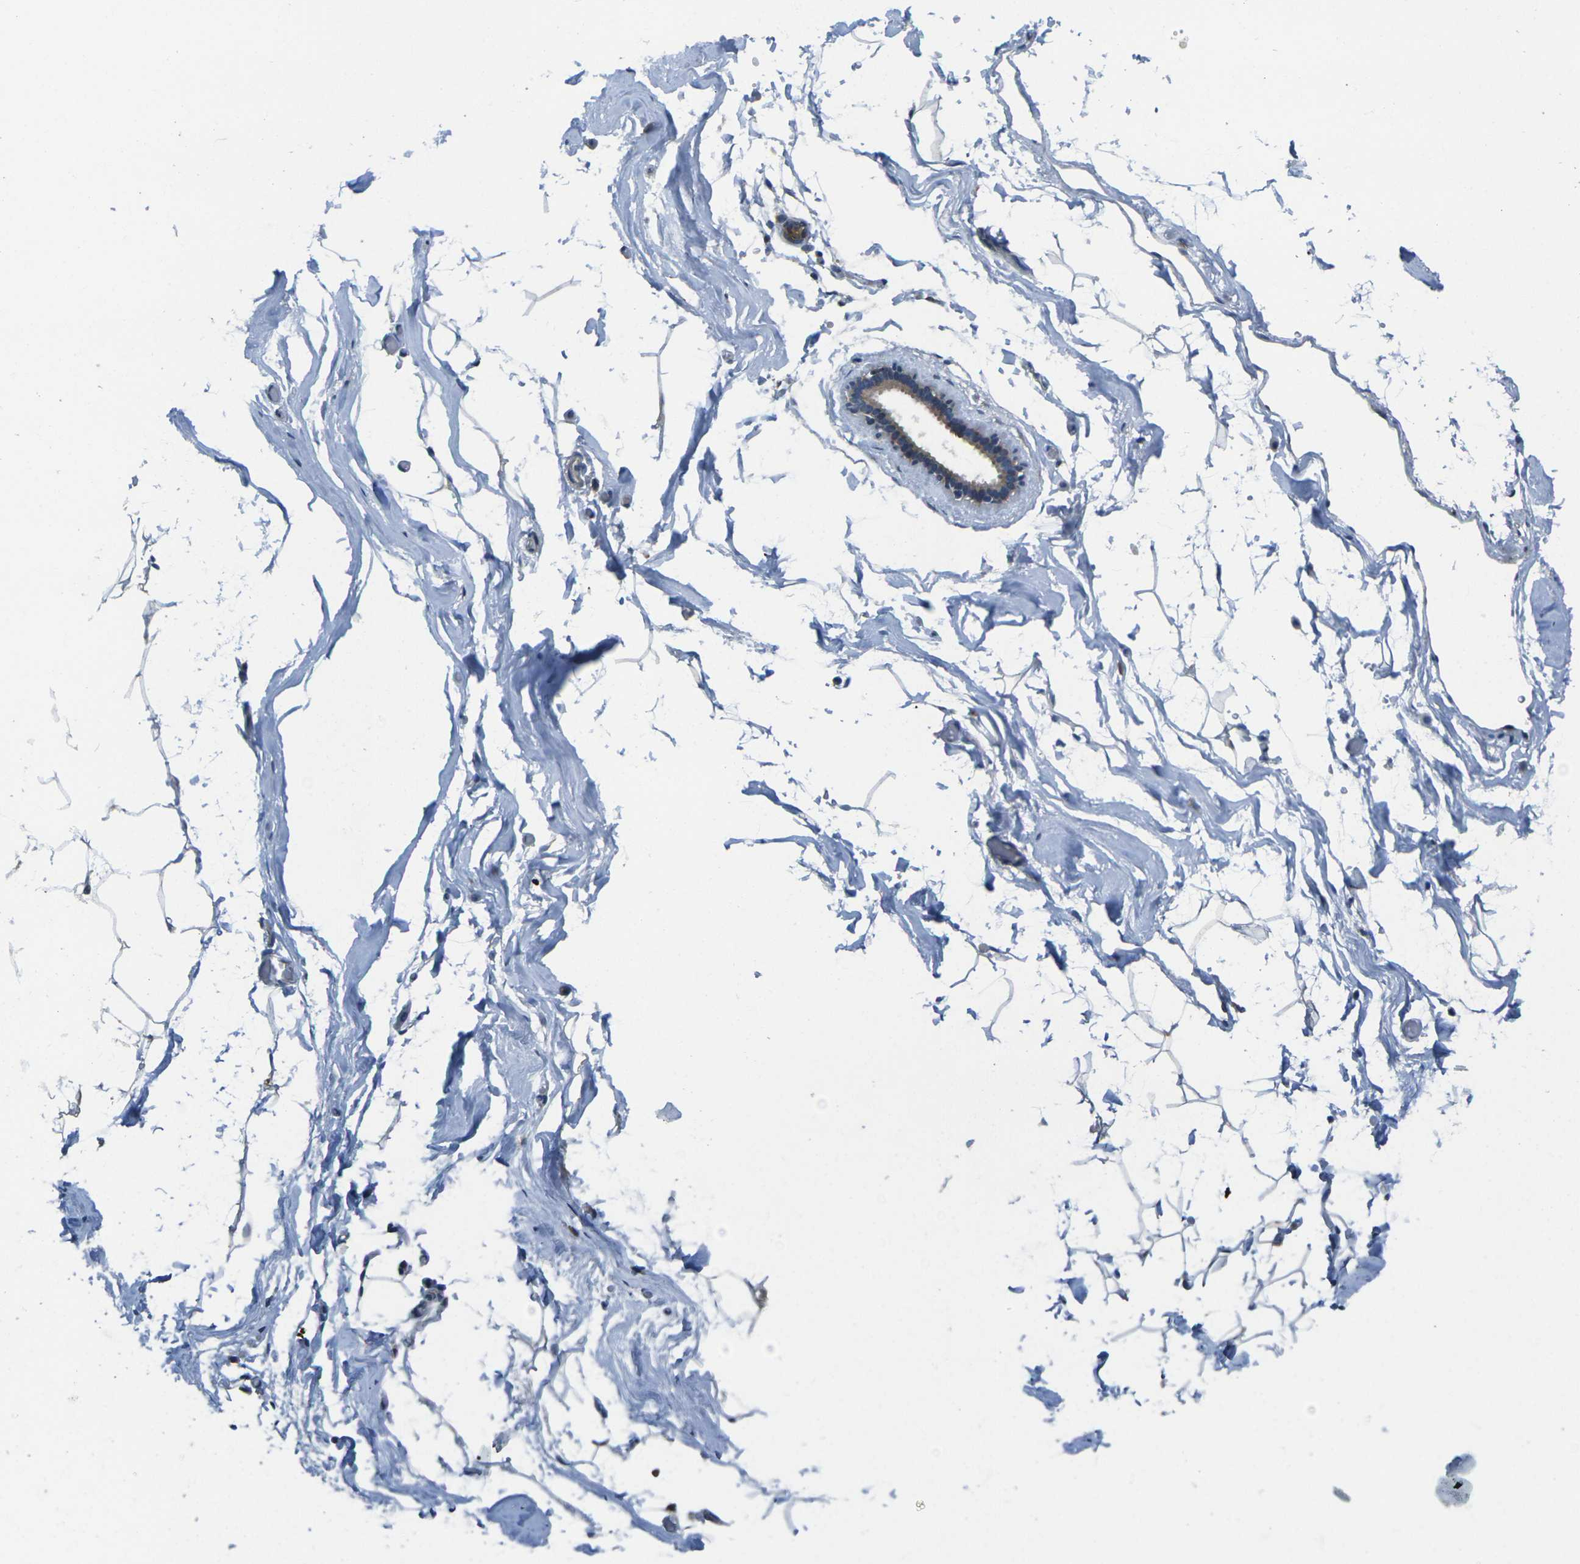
{"staining": {"intensity": "weak", "quantity": ">75%", "location": "cytoplasmic/membranous"}, "tissue": "adipose tissue", "cell_type": "Adipocytes", "image_type": "normal", "snomed": [{"axis": "morphology", "description": "Normal tissue, NOS"}, {"axis": "topography", "description": "Breast"}, {"axis": "topography", "description": "Soft tissue"}], "caption": "DAB immunohistochemical staining of benign adipose tissue reveals weak cytoplasmic/membranous protein positivity in approximately >75% of adipocytes. The staining was performed using DAB to visualize the protein expression in brown, while the nuclei were stained in blue with hematoxylin (Magnification: 20x).", "gene": "TMEM120B", "patient": {"sex": "female", "age": 75}}